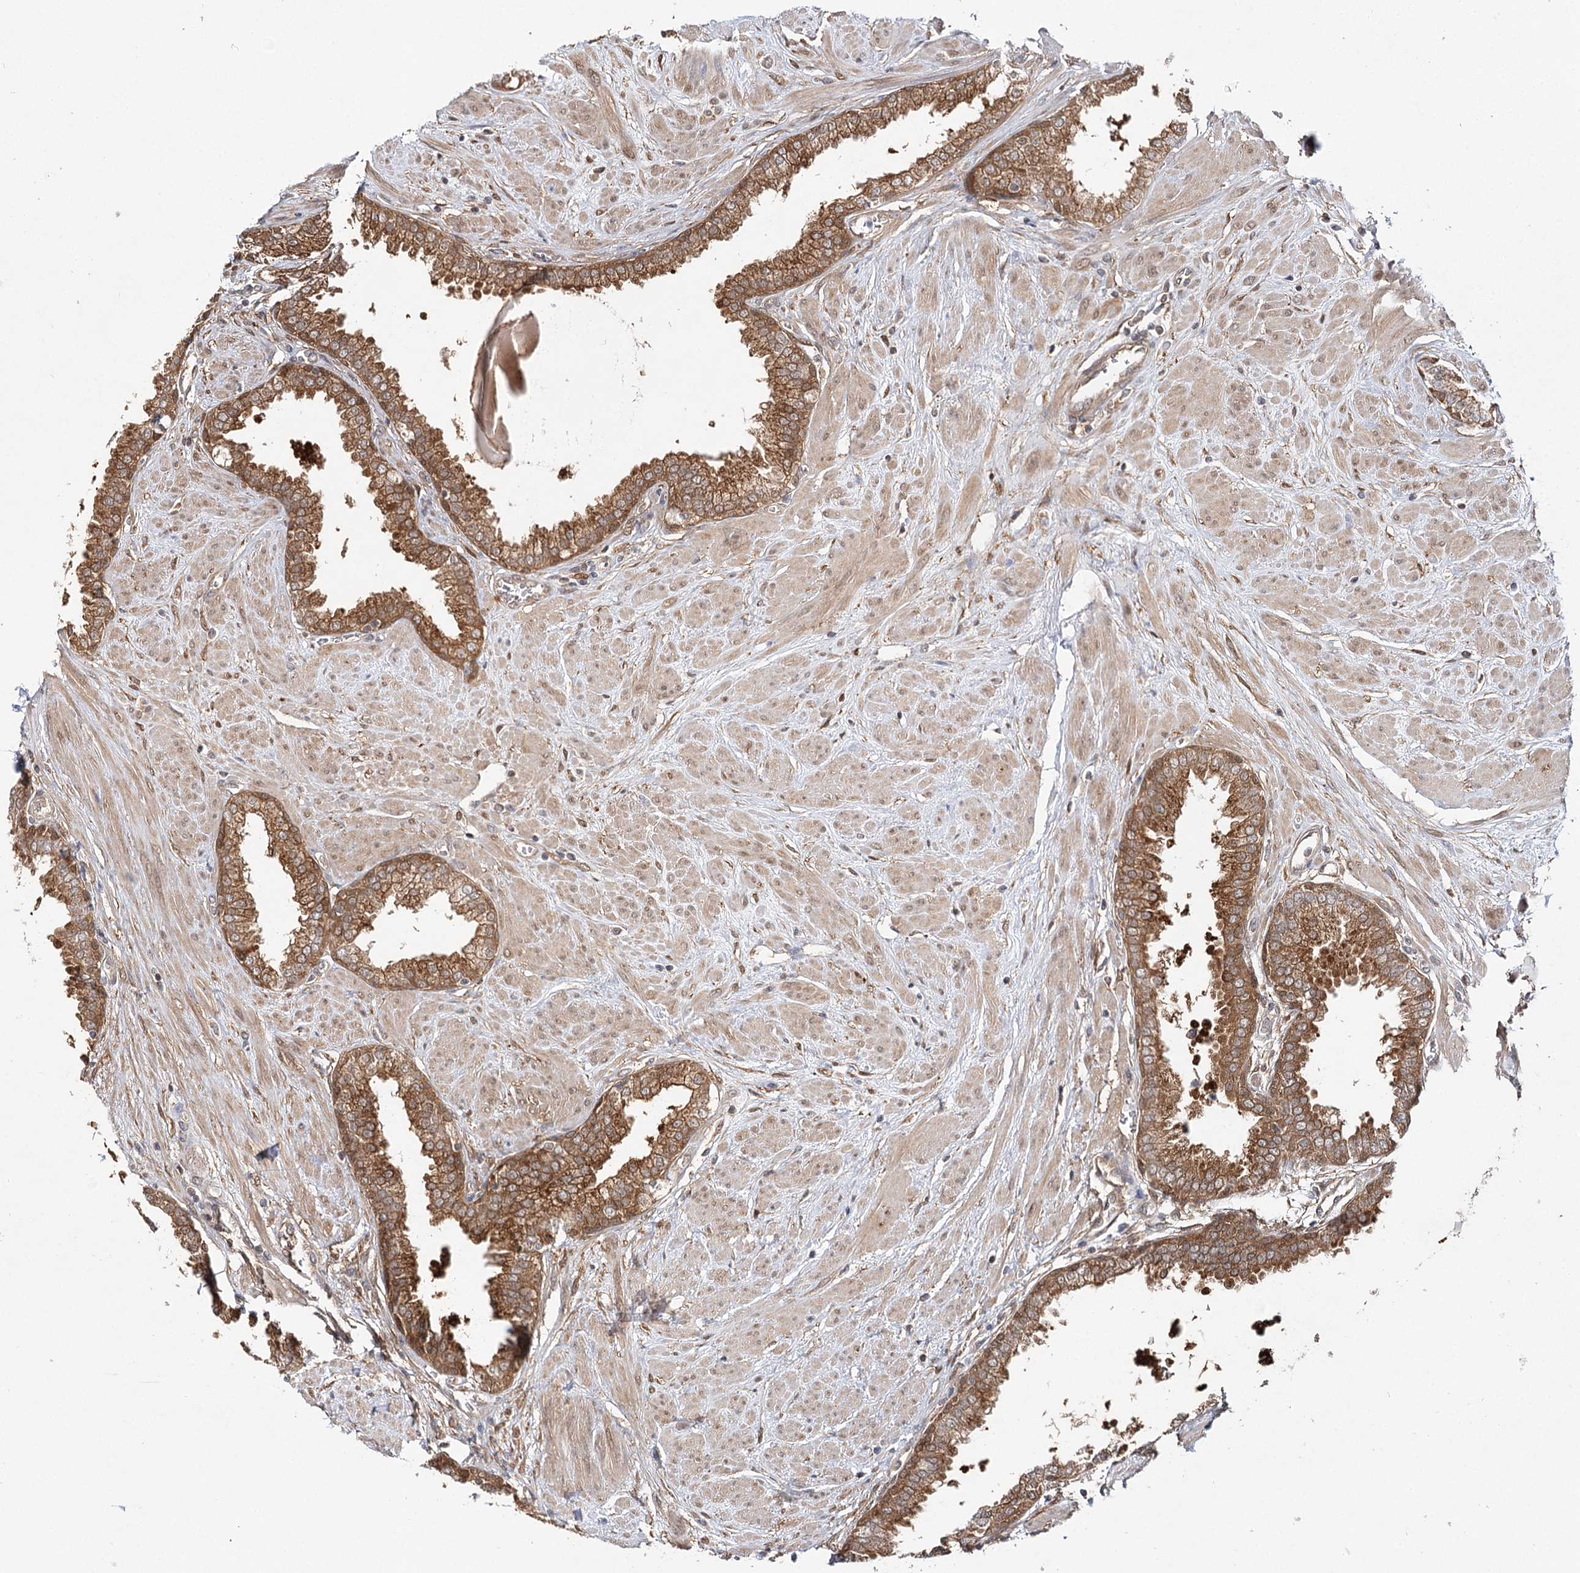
{"staining": {"intensity": "moderate", "quantity": ">75%", "location": "cytoplasmic/membranous"}, "tissue": "prostate", "cell_type": "Glandular cells", "image_type": "normal", "snomed": [{"axis": "morphology", "description": "Normal tissue, NOS"}, {"axis": "topography", "description": "Prostate"}], "caption": "Human prostate stained with a brown dye exhibits moderate cytoplasmic/membranous positive staining in about >75% of glandular cells.", "gene": "INPP4B", "patient": {"sex": "male", "age": 51}}